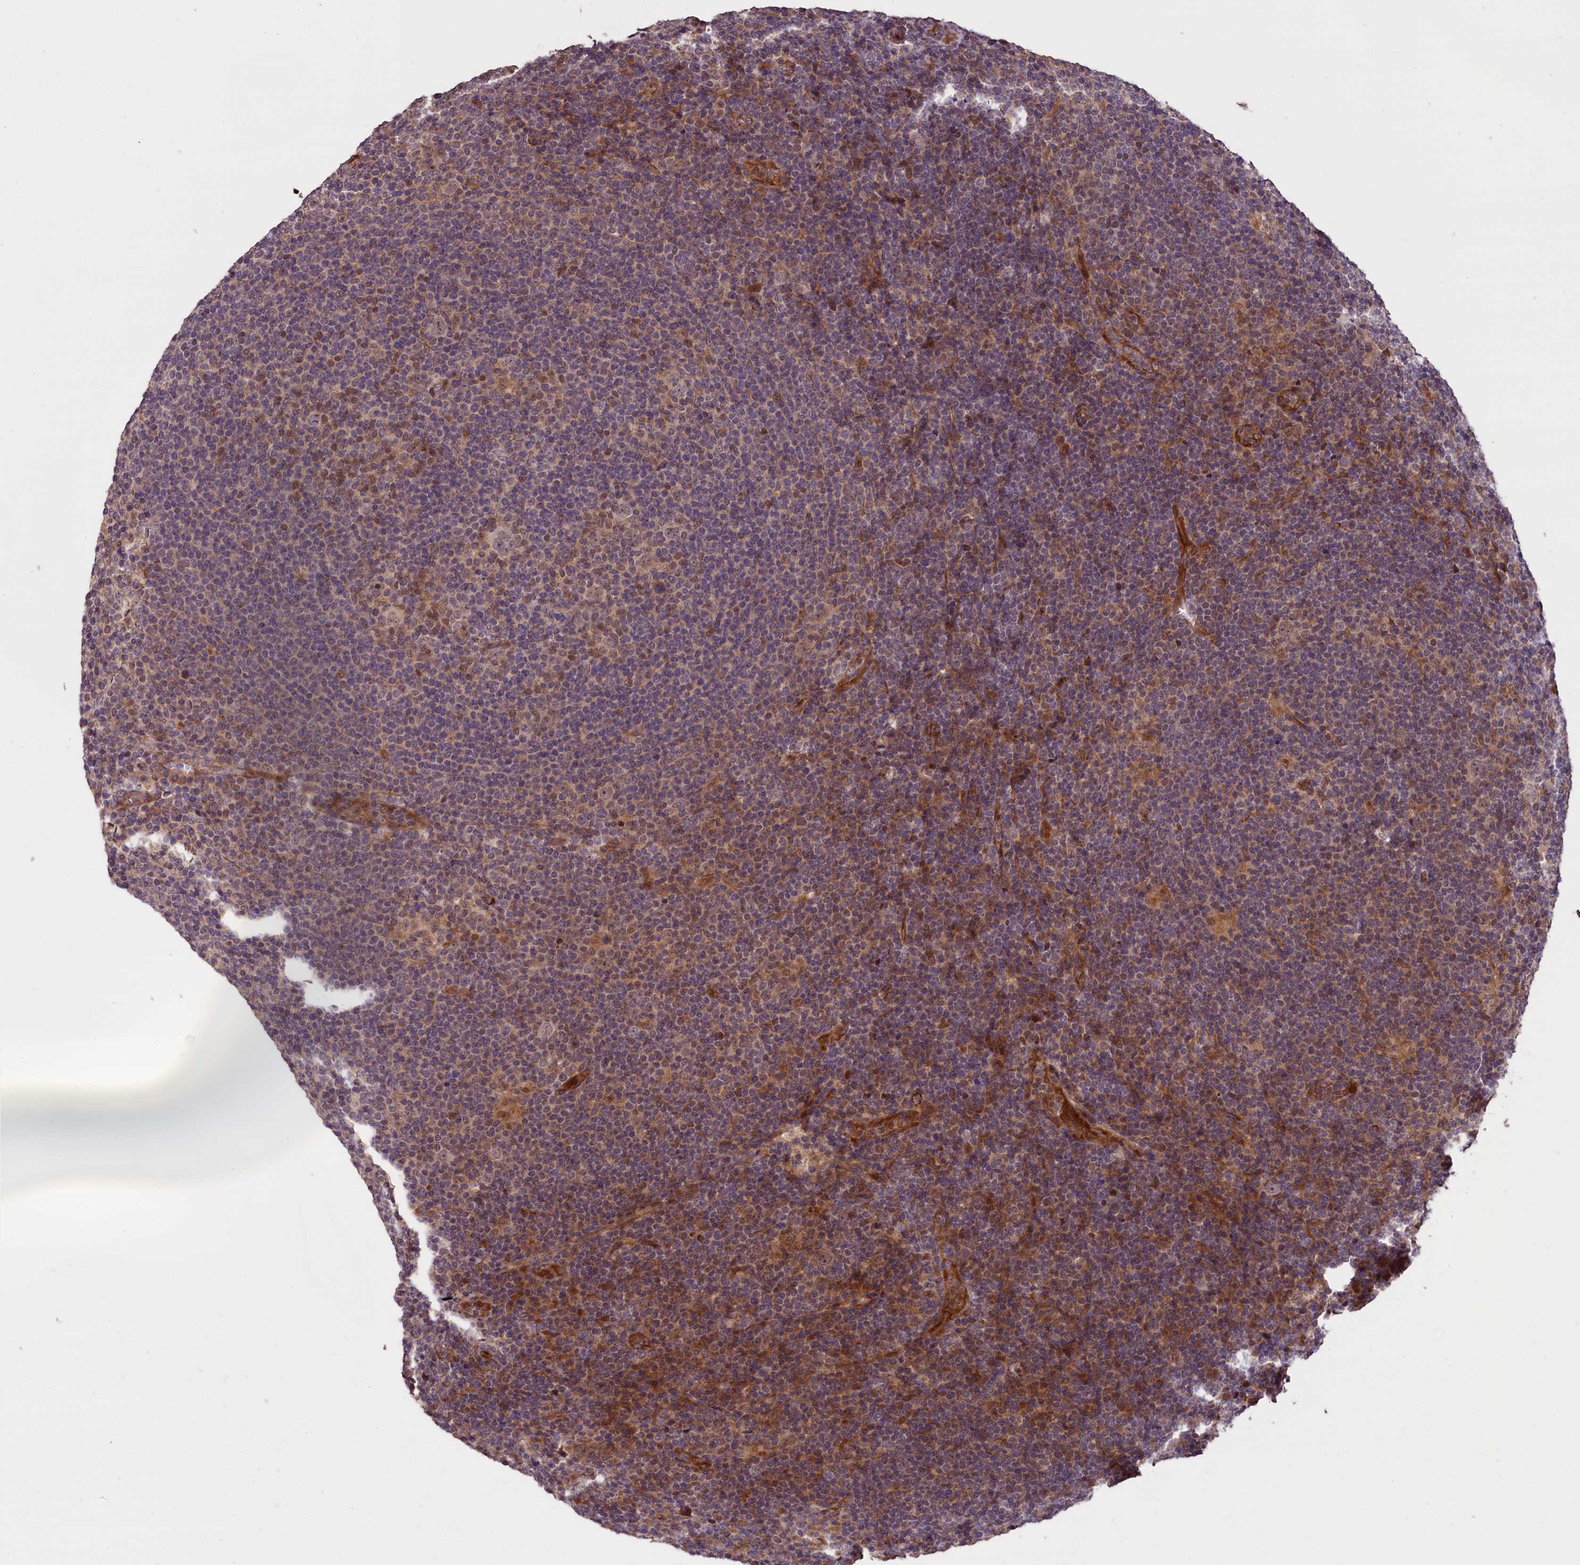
{"staining": {"intensity": "negative", "quantity": "none", "location": "none"}, "tissue": "lymphoma", "cell_type": "Tumor cells", "image_type": "cancer", "snomed": [{"axis": "morphology", "description": "Hodgkin's disease, NOS"}, {"axis": "topography", "description": "Lymph node"}], "caption": "Immunohistochemical staining of lymphoma displays no significant positivity in tumor cells.", "gene": "DNAJB9", "patient": {"sex": "female", "age": 57}}